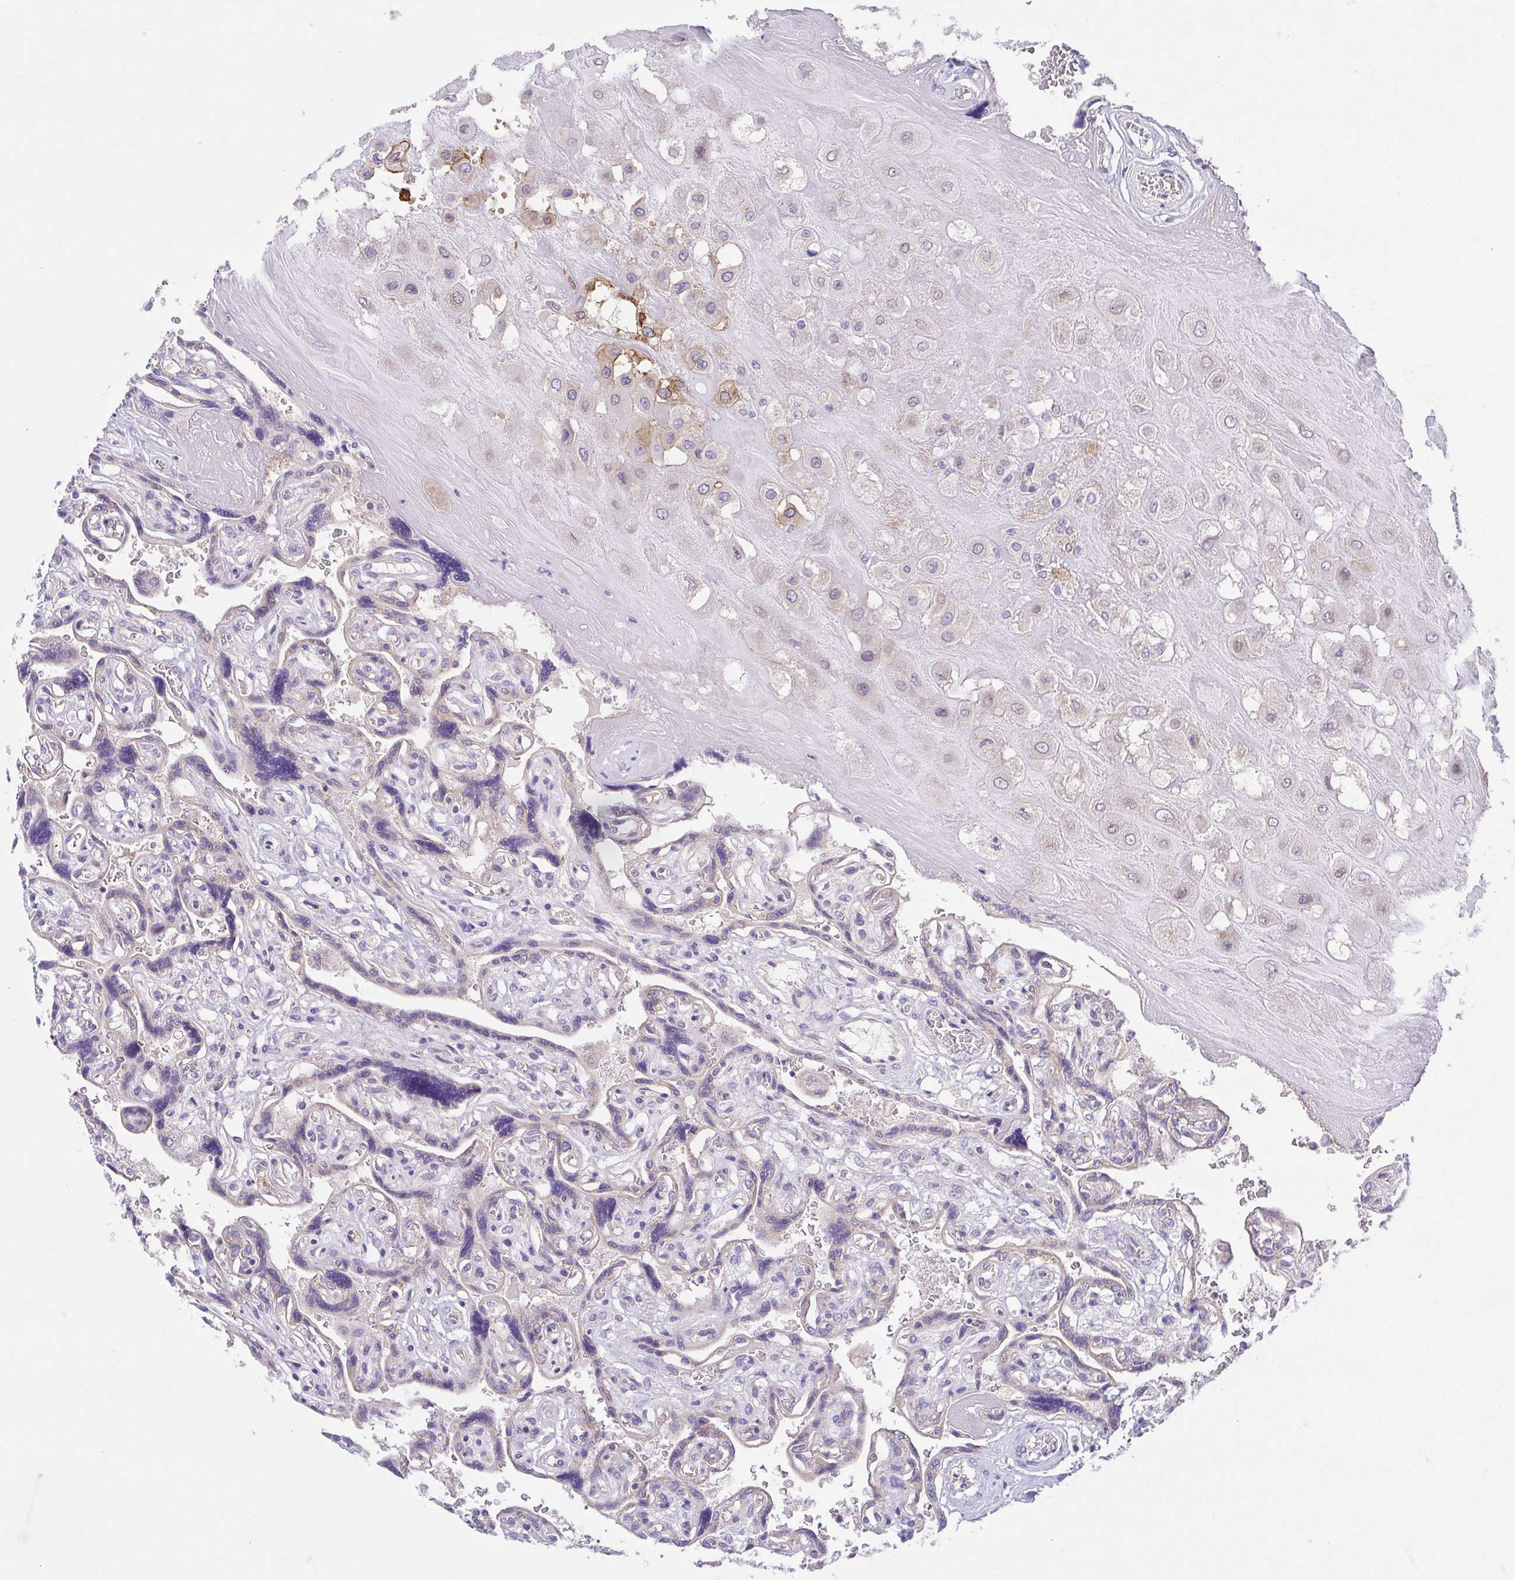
{"staining": {"intensity": "moderate", "quantity": "<25%", "location": "cytoplasmic/membranous"}, "tissue": "placenta", "cell_type": "Decidual cells", "image_type": "normal", "snomed": [{"axis": "morphology", "description": "Normal tissue, NOS"}, {"axis": "topography", "description": "Placenta"}], "caption": "Immunohistochemistry (IHC) image of normal placenta: human placenta stained using immunohistochemistry (IHC) reveals low levels of moderate protein expression localized specifically in the cytoplasmic/membranous of decidual cells, appearing as a cytoplasmic/membranous brown color.", "gene": "SLC13A1", "patient": {"sex": "female", "age": 32}}